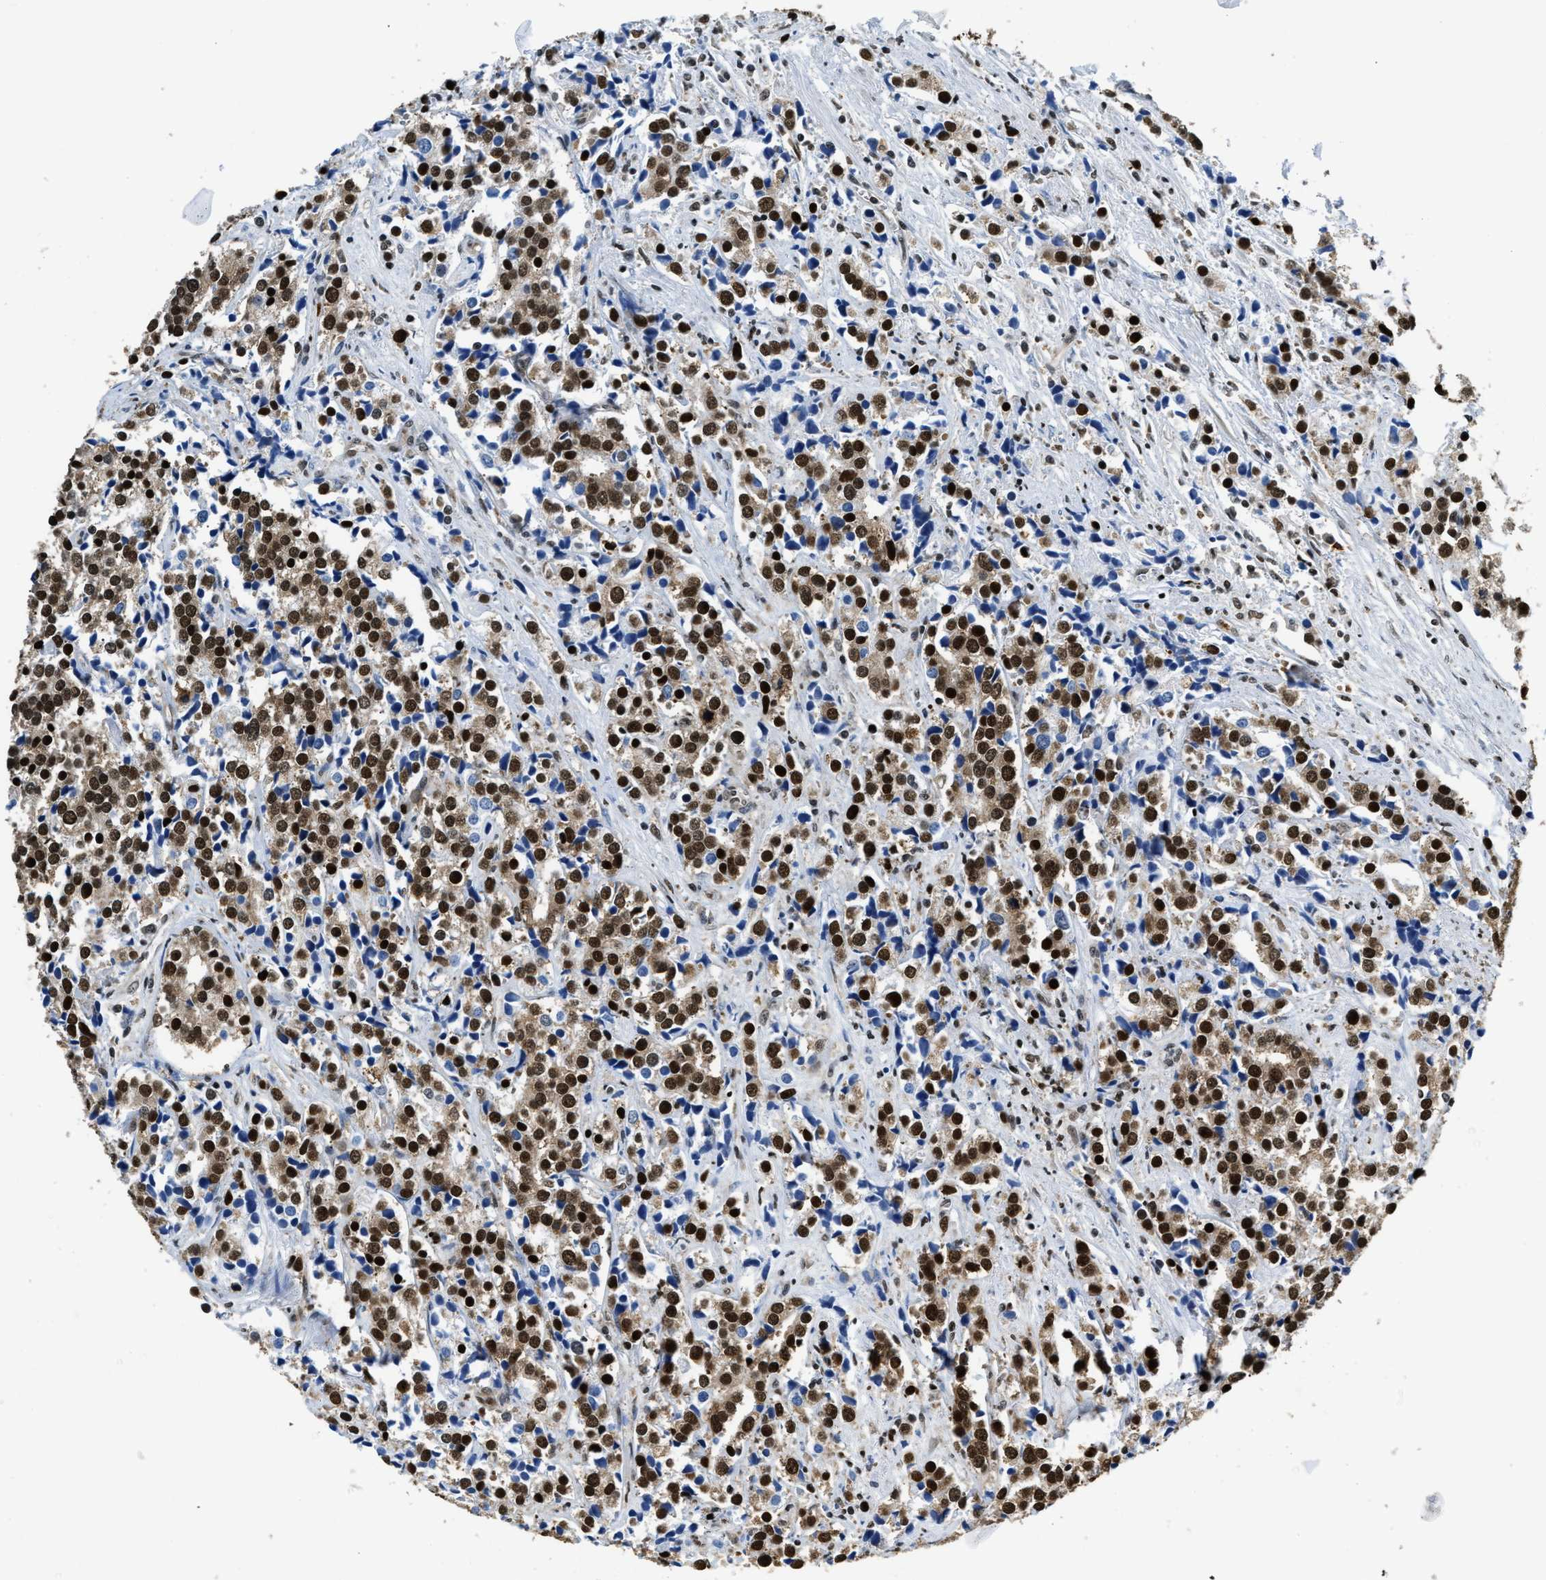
{"staining": {"intensity": "strong", "quantity": ">75%", "location": "cytoplasmic/membranous,nuclear"}, "tissue": "prostate cancer", "cell_type": "Tumor cells", "image_type": "cancer", "snomed": [{"axis": "morphology", "description": "Adenocarcinoma, High grade"}, {"axis": "topography", "description": "Prostate"}], "caption": "IHC of human prostate cancer displays high levels of strong cytoplasmic/membranous and nuclear staining in about >75% of tumor cells.", "gene": "CCNDBP1", "patient": {"sex": "male", "age": 71}}